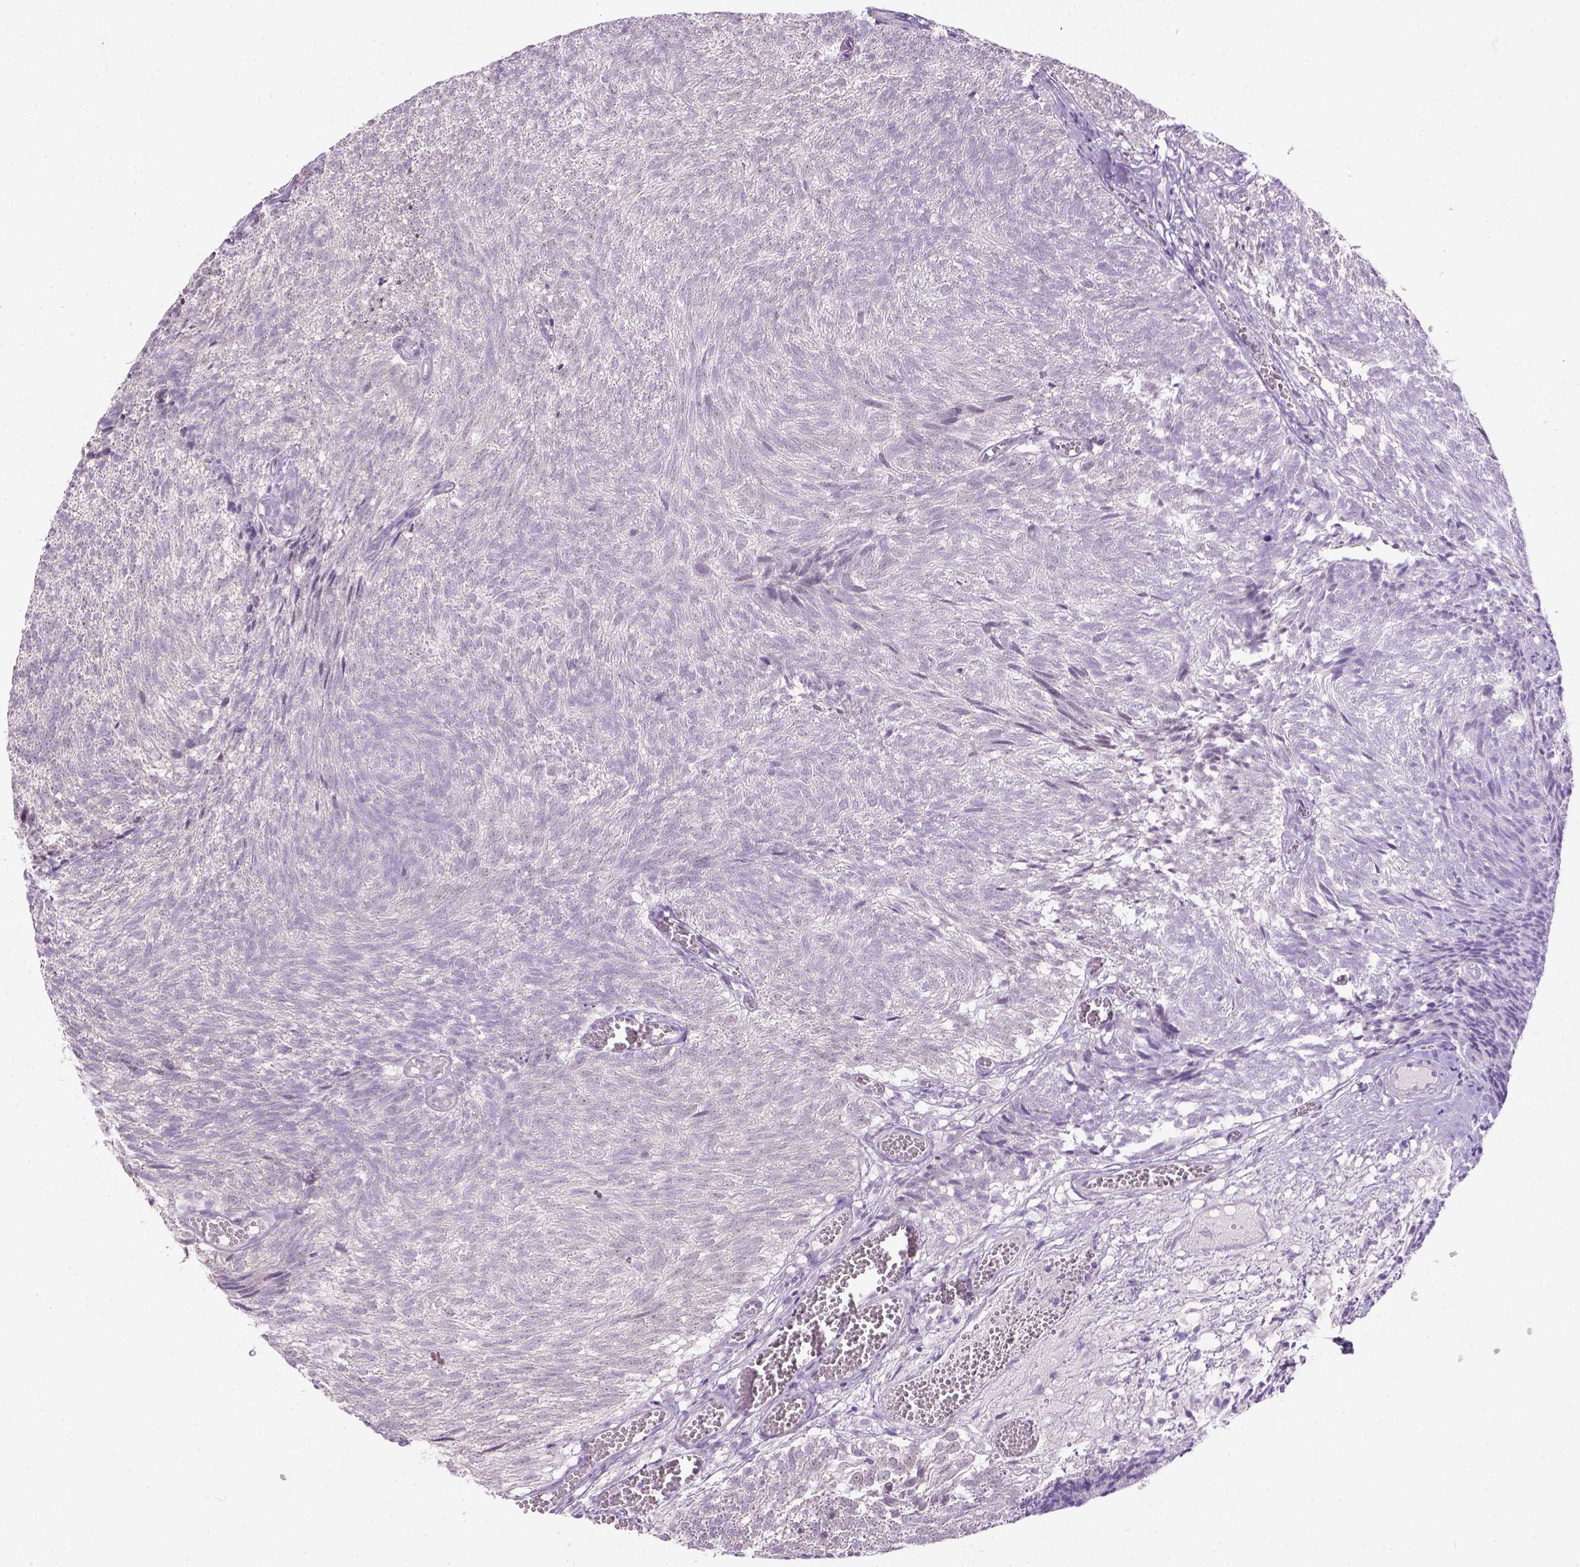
{"staining": {"intensity": "negative", "quantity": "none", "location": "none"}, "tissue": "urothelial cancer", "cell_type": "Tumor cells", "image_type": "cancer", "snomed": [{"axis": "morphology", "description": "Urothelial carcinoma, Low grade"}, {"axis": "topography", "description": "Urinary bladder"}], "caption": "A histopathology image of human low-grade urothelial carcinoma is negative for staining in tumor cells.", "gene": "UTP4", "patient": {"sex": "male", "age": 77}}